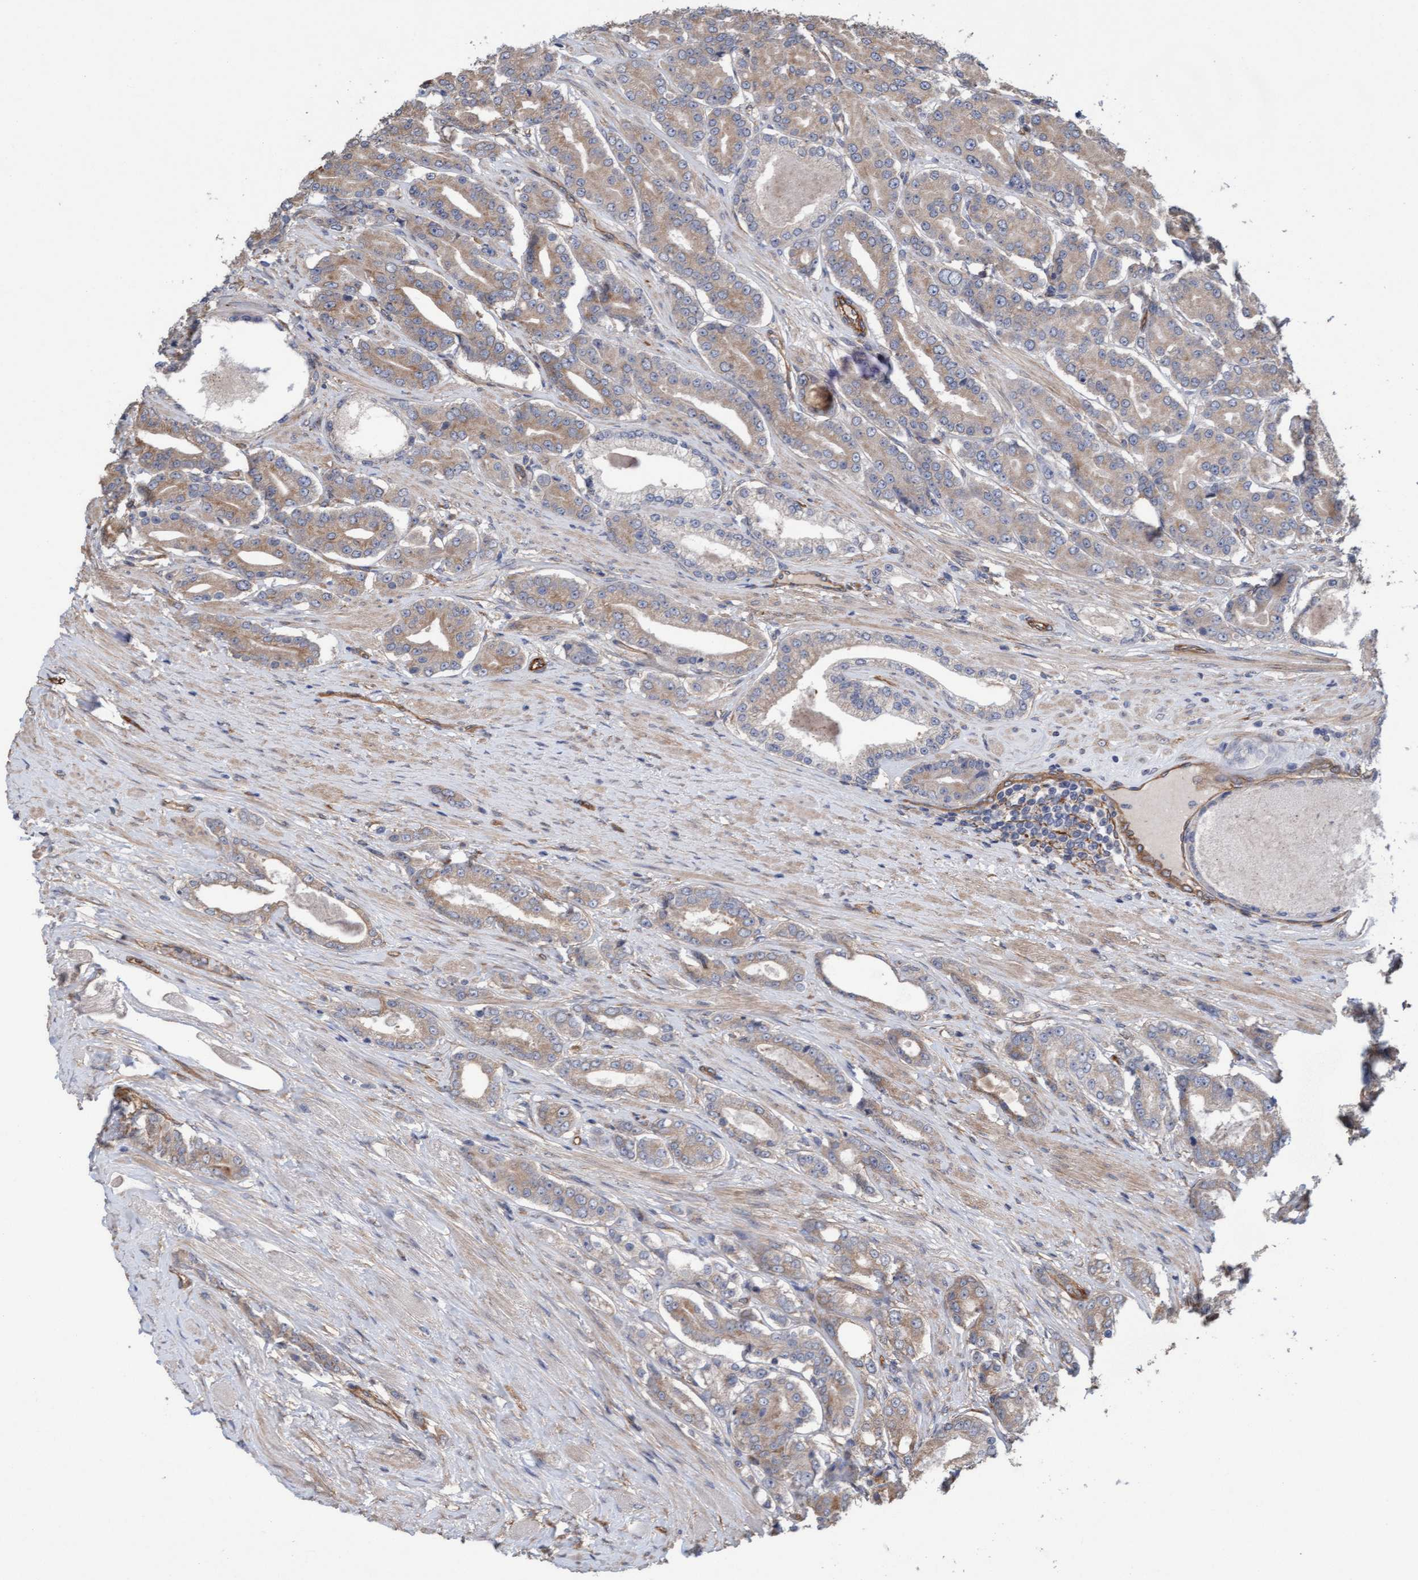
{"staining": {"intensity": "moderate", "quantity": ">75%", "location": "cytoplasmic/membranous"}, "tissue": "prostate cancer", "cell_type": "Tumor cells", "image_type": "cancer", "snomed": [{"axis": "morphology", "description": "Adenocarcinoma, High grade"}, {"axis": "topography", "description": "Prostate"}], "caption": "Immunohistochemical staining of human prostate high-grade adenocarcinoma displays medium levels of moderate cytoplasmic/membranous protein positivity in about >75% of tumor cells. (DAB IHC, brown staining for protein, blue staining for nuclei).", "gene": "CDC42EP4", "patient": {"sex": "male", "age": 71}}